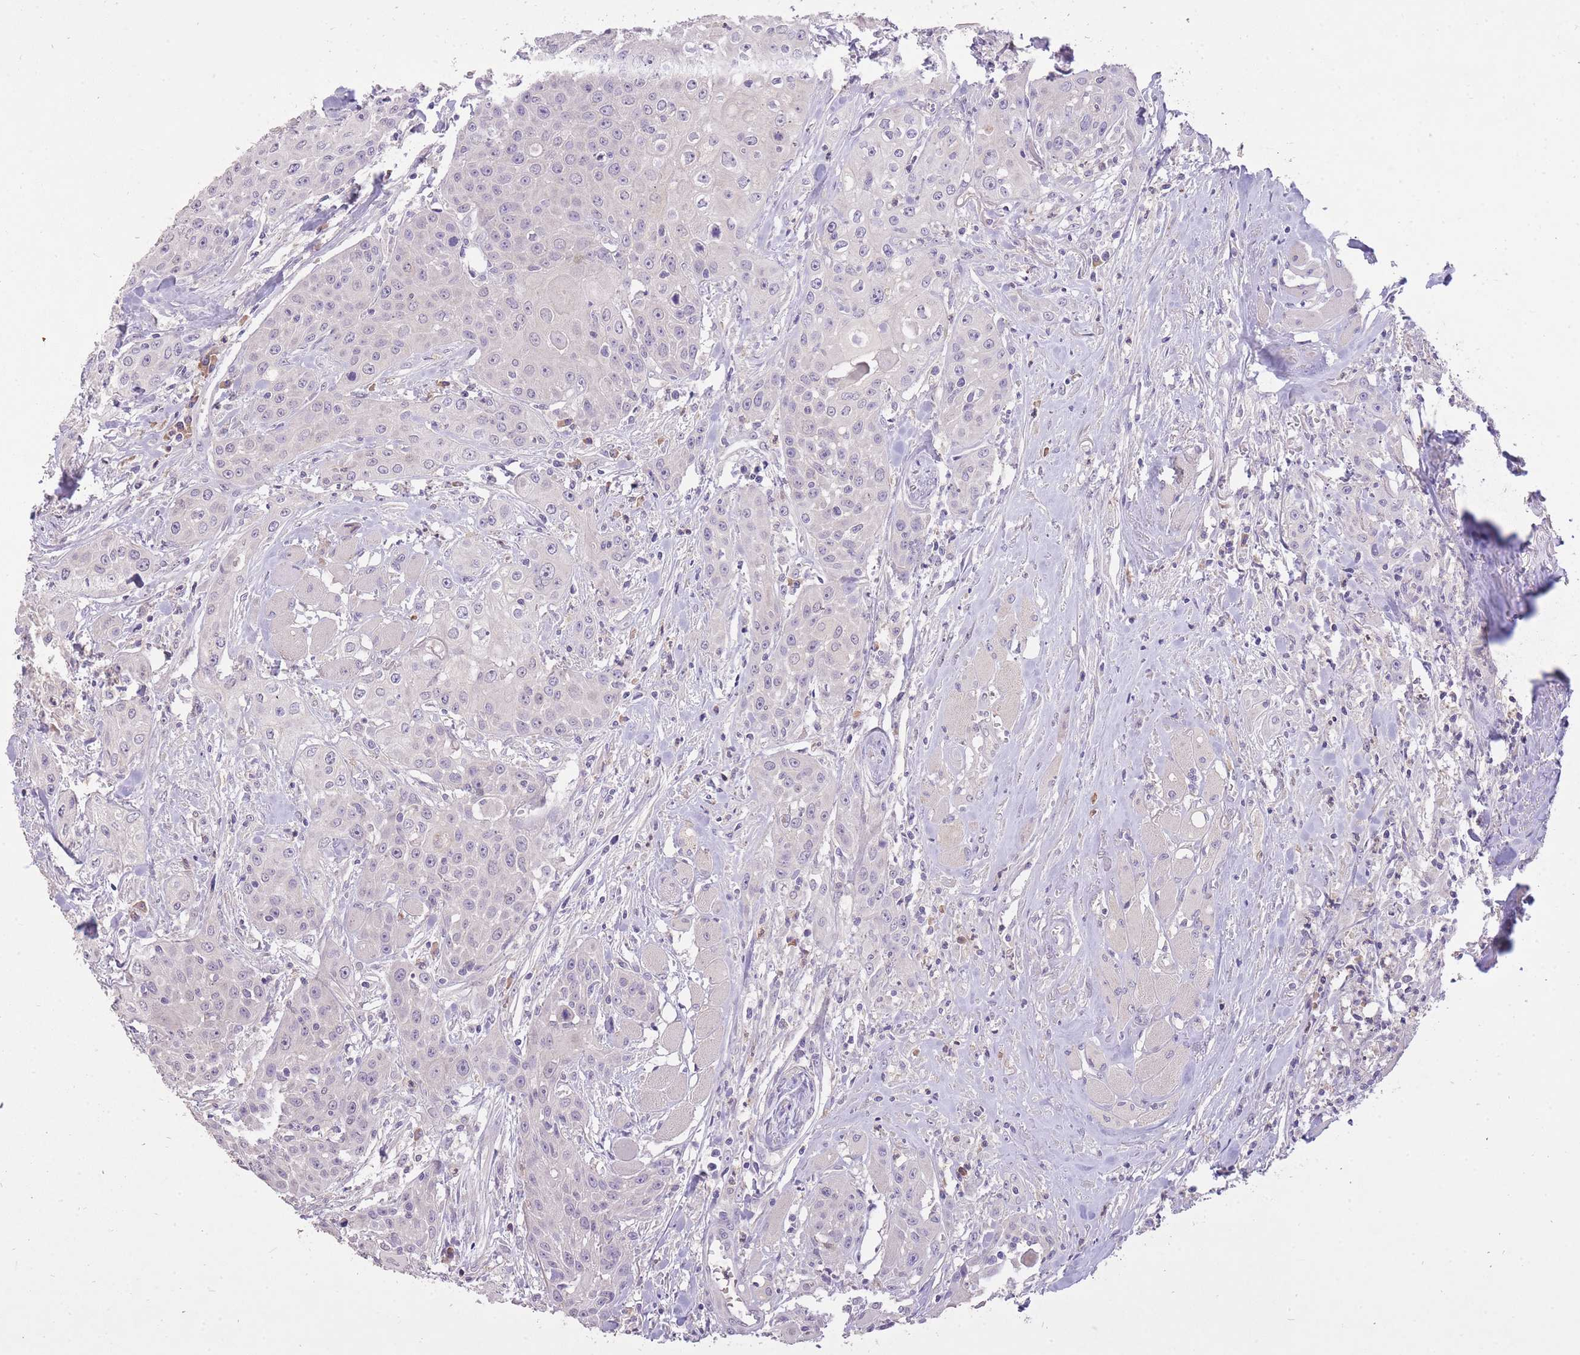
{"staining": {"intensity": "negative", "quantity": "none", "location": "none"}, "tissue": "head and neck cancer", "cell_type": "Tumor cells", "image_type": "cancer", "snomed": [{"axis": "morphology", "description": "Squamous cell carcinoma, NOS"}, {"axis": "topography", "description": "Oral tissue"}, {"axis": "topography", "description": "Head-Neck"}], "caption": "The photomicrograph demonstrates no significant staining in tumor cells of head and neck squamous cell carcinoma.", "gene": "FRG2C", "patient": {"sex": "female", "age": 82}}